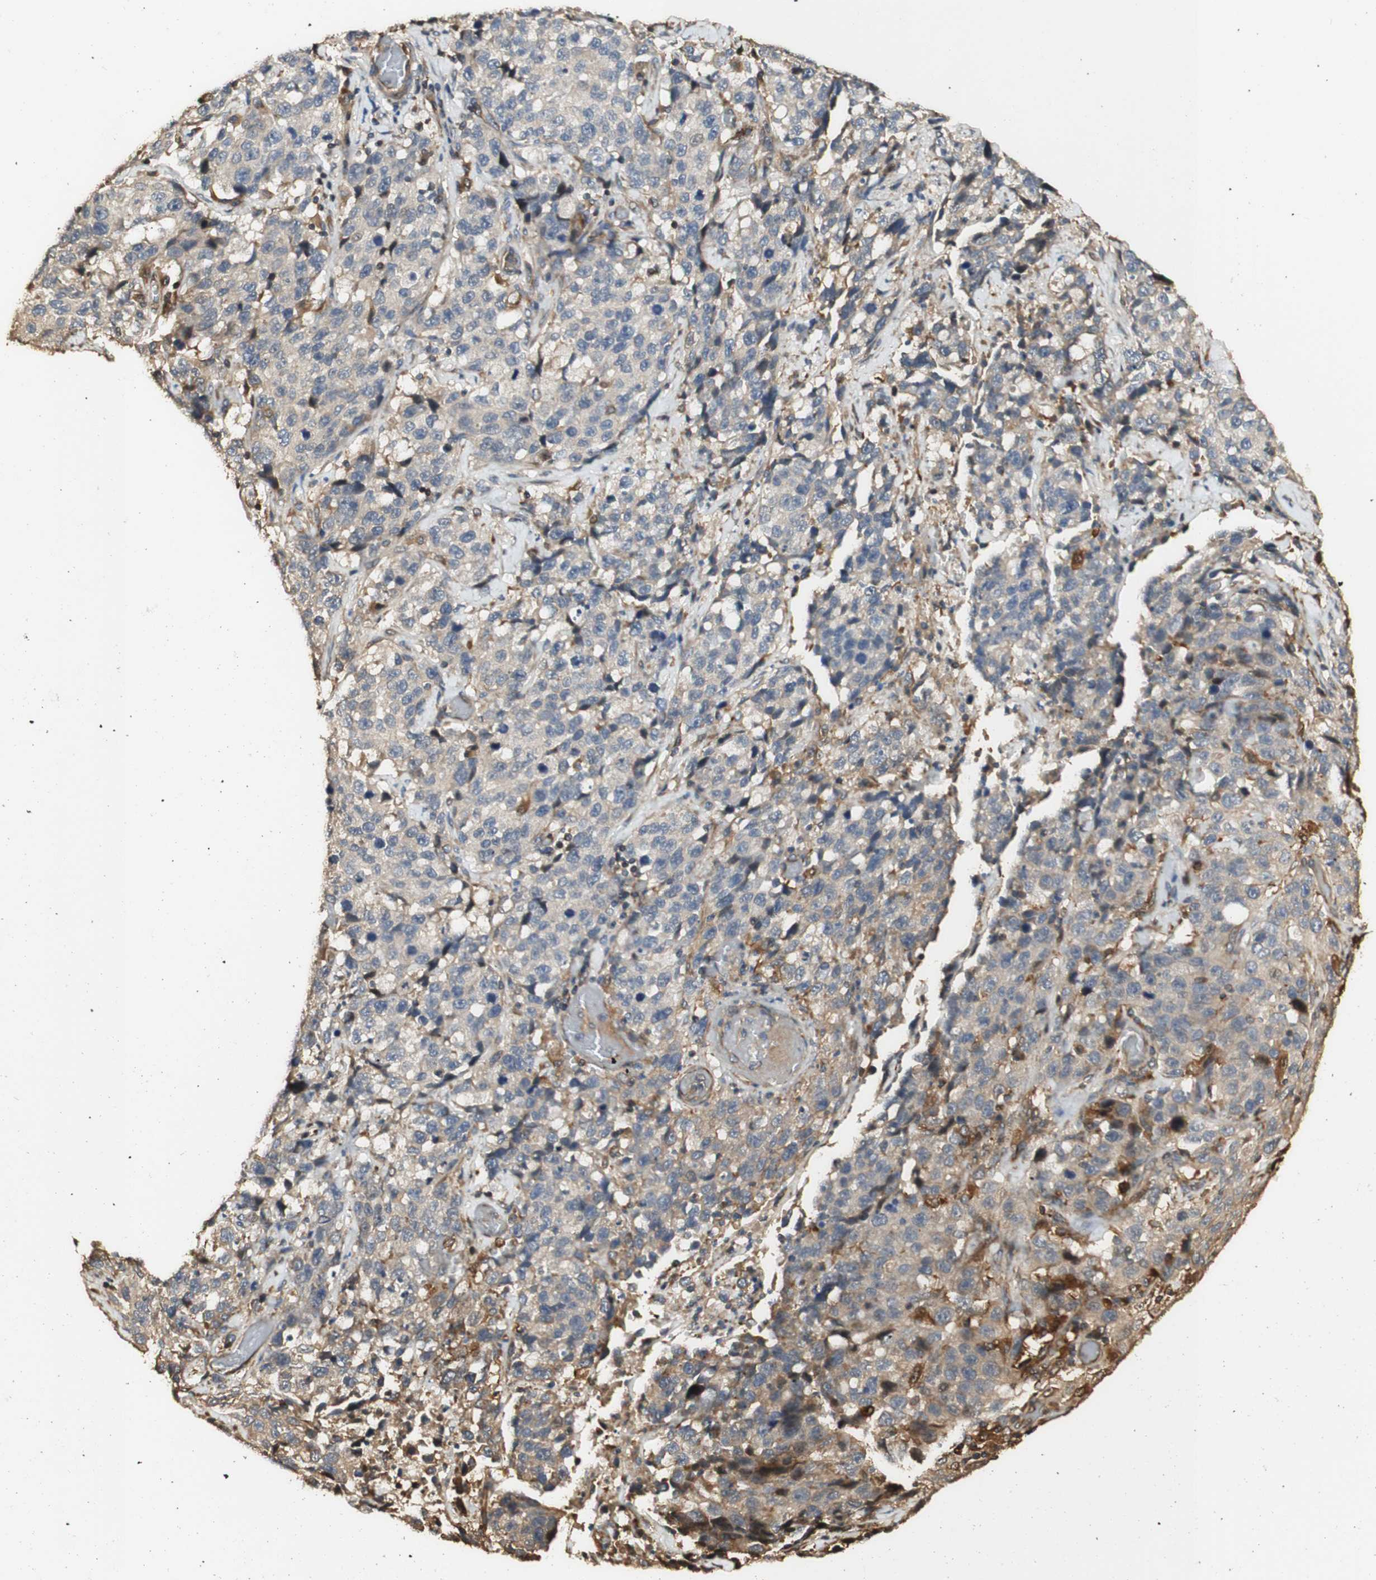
{"staining": {"intensity": "weak", "quantity": "25%-75%", "location": "cytoplasmic/membranous"}, "tissue": "stomach cancer", "cell_type": "Tumor cells", "image_type": "cancer", "snomed": [{"axis": "morphology", "description": "Normal tissue, NOS"}, {"axis": "morphology", "description": "Adenocarcinoma, NOS"}, {"axis": "topography", "description": "Stomach"}], "caption": "Human stomach cancer (adenocarcinoma) stained with a brown dye shows weak cytoplasmic/membranous positive positivity in approximately 25%-75% of tumor cells.", "gene": "AGER", "patient": {"sex": "male", "age": 48}}